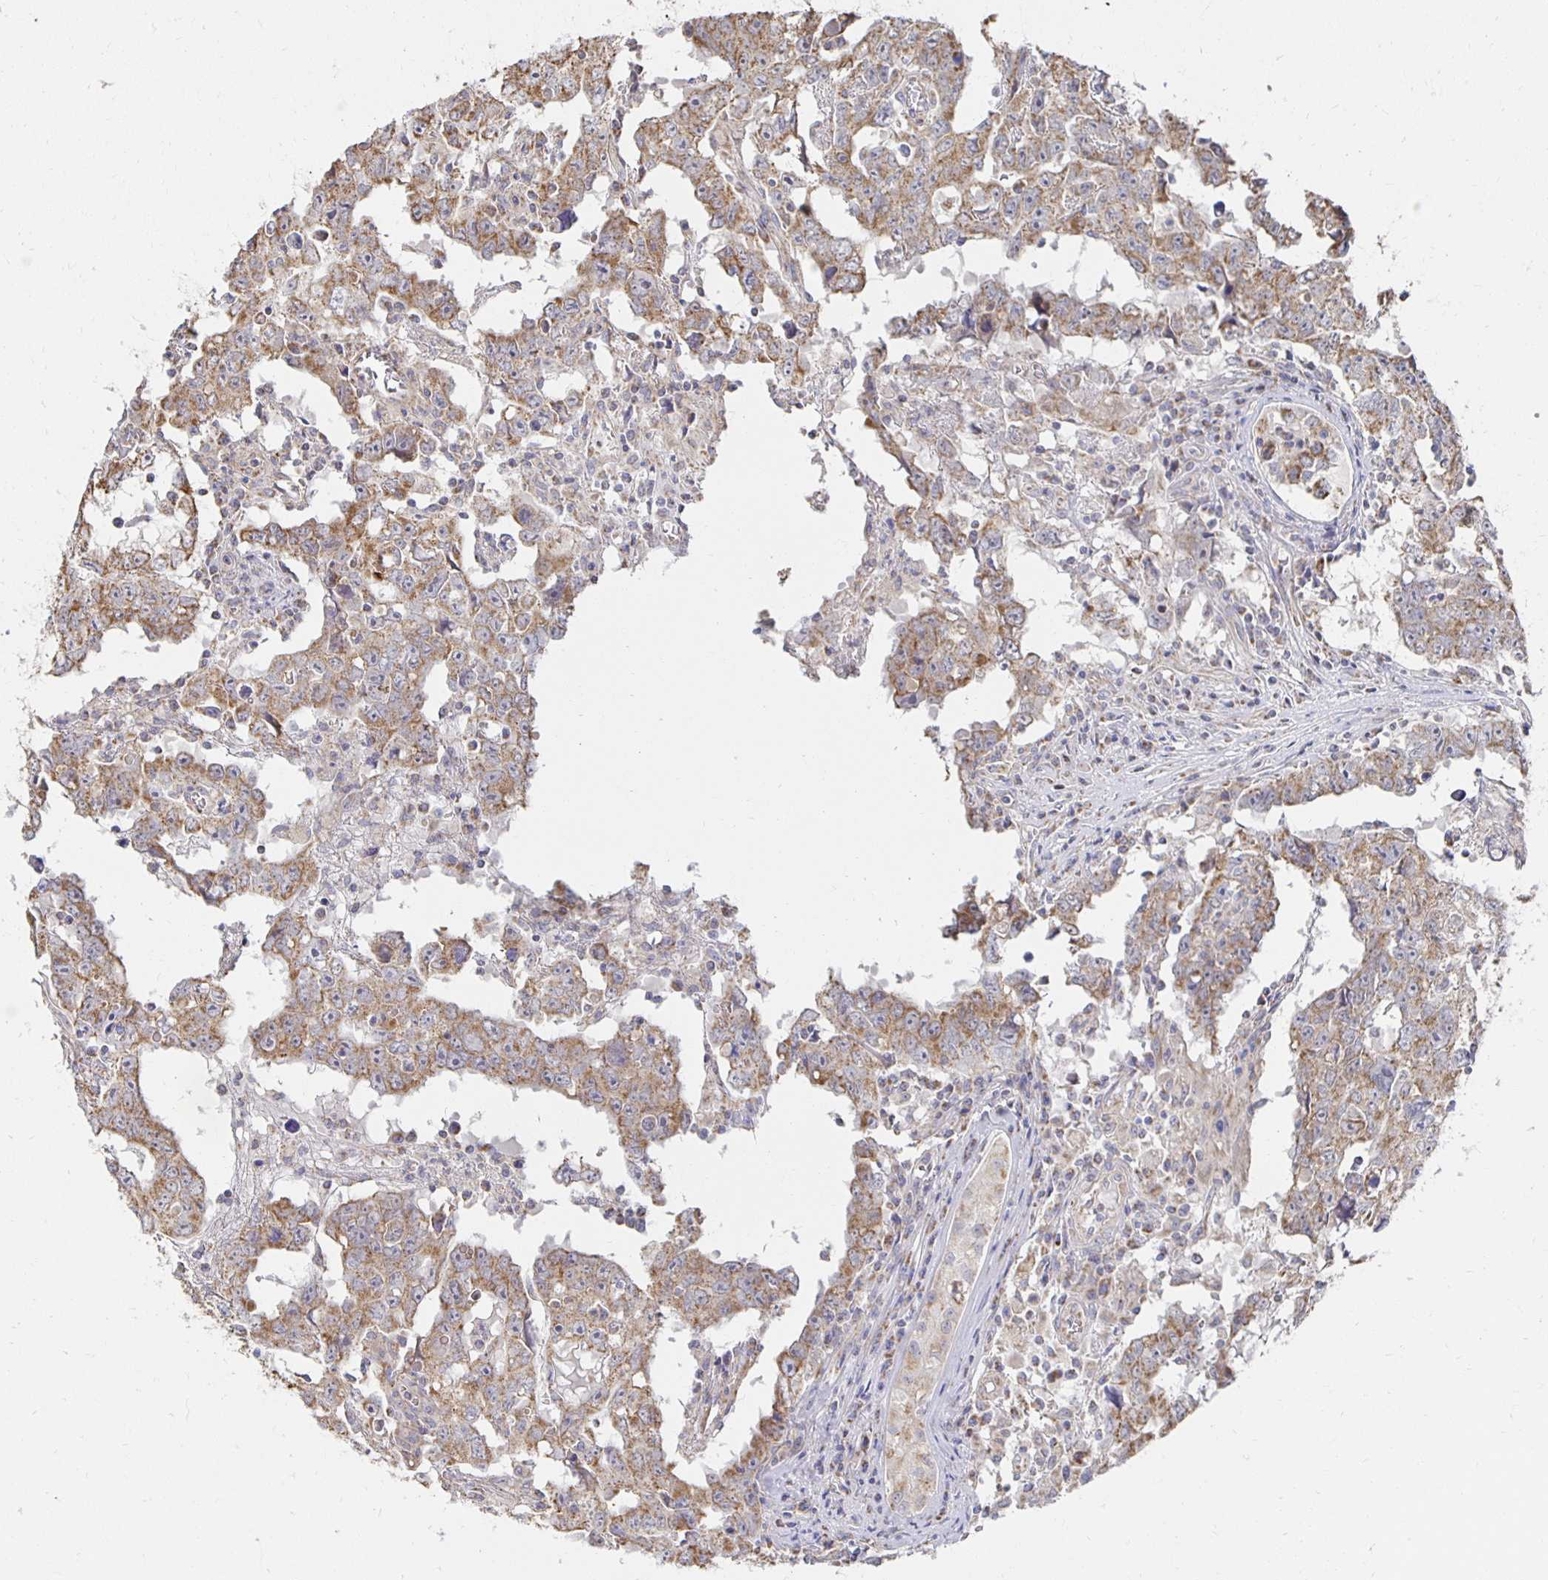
{"staining": {"intensity": "moderate", "quantity": ">75%", "location": "cytoplasmic/membranous"}, "tissue": "testis cancer", "cell_type": "Tumor cells", "image_type": "cancer", "snomed": [{"axis": "morphology", "description": "Carcinoma, Embryonal, NOS"}, {"axis": "topography", "description": "Testis"}], "caption": "High-power microscopy captured an IHC histopathology image of testis embryonal carcinoma, revealing moderate cytoplasmic/membranous staining in about >75% of tumor cells.", "gene": "NKX2-8", "patient": {"sex": "male", "age": 22}}